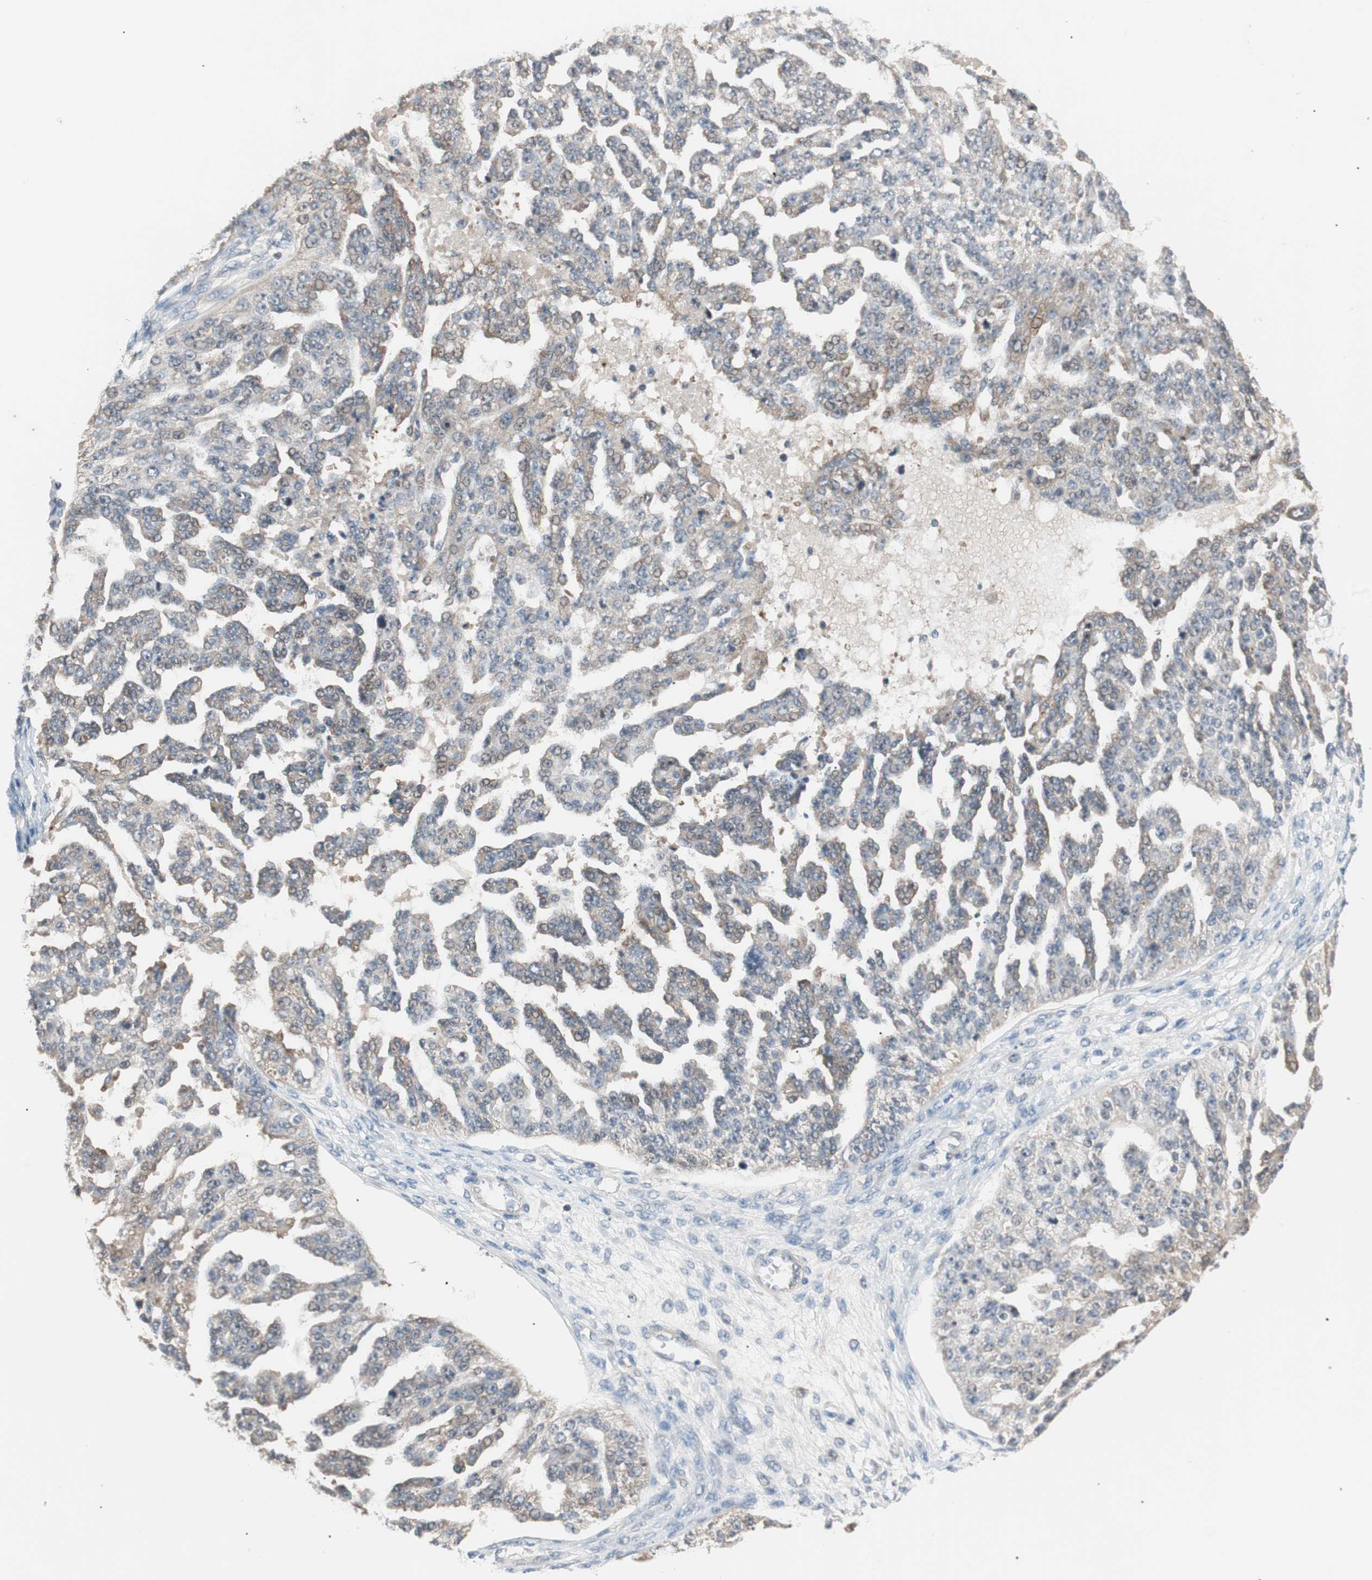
{"staining": {"intensity": "weak", "quantity": "25%-75%", "location": "cytoplasmic/membranous"}, "tissue": "ovarian cancer", "cell_type": "Tumor cells", "image_type": "cancer", "snomed": [{"axis": "morphology", "description": "Cystadenocarcinoma, serous, NOS"}, {"axis": "topography", "description": "Ovary"}], "caption": "Immunohistochemistry image of human ovarian serous cystadenocarcinoma stained for a protein (brown), which exhibits low levels of weak cytoplasmic/membranous expression in about 25%-75% of tumor cells.", "gene": "PCK1", "patient": {"sex": "female", "age": 58}}